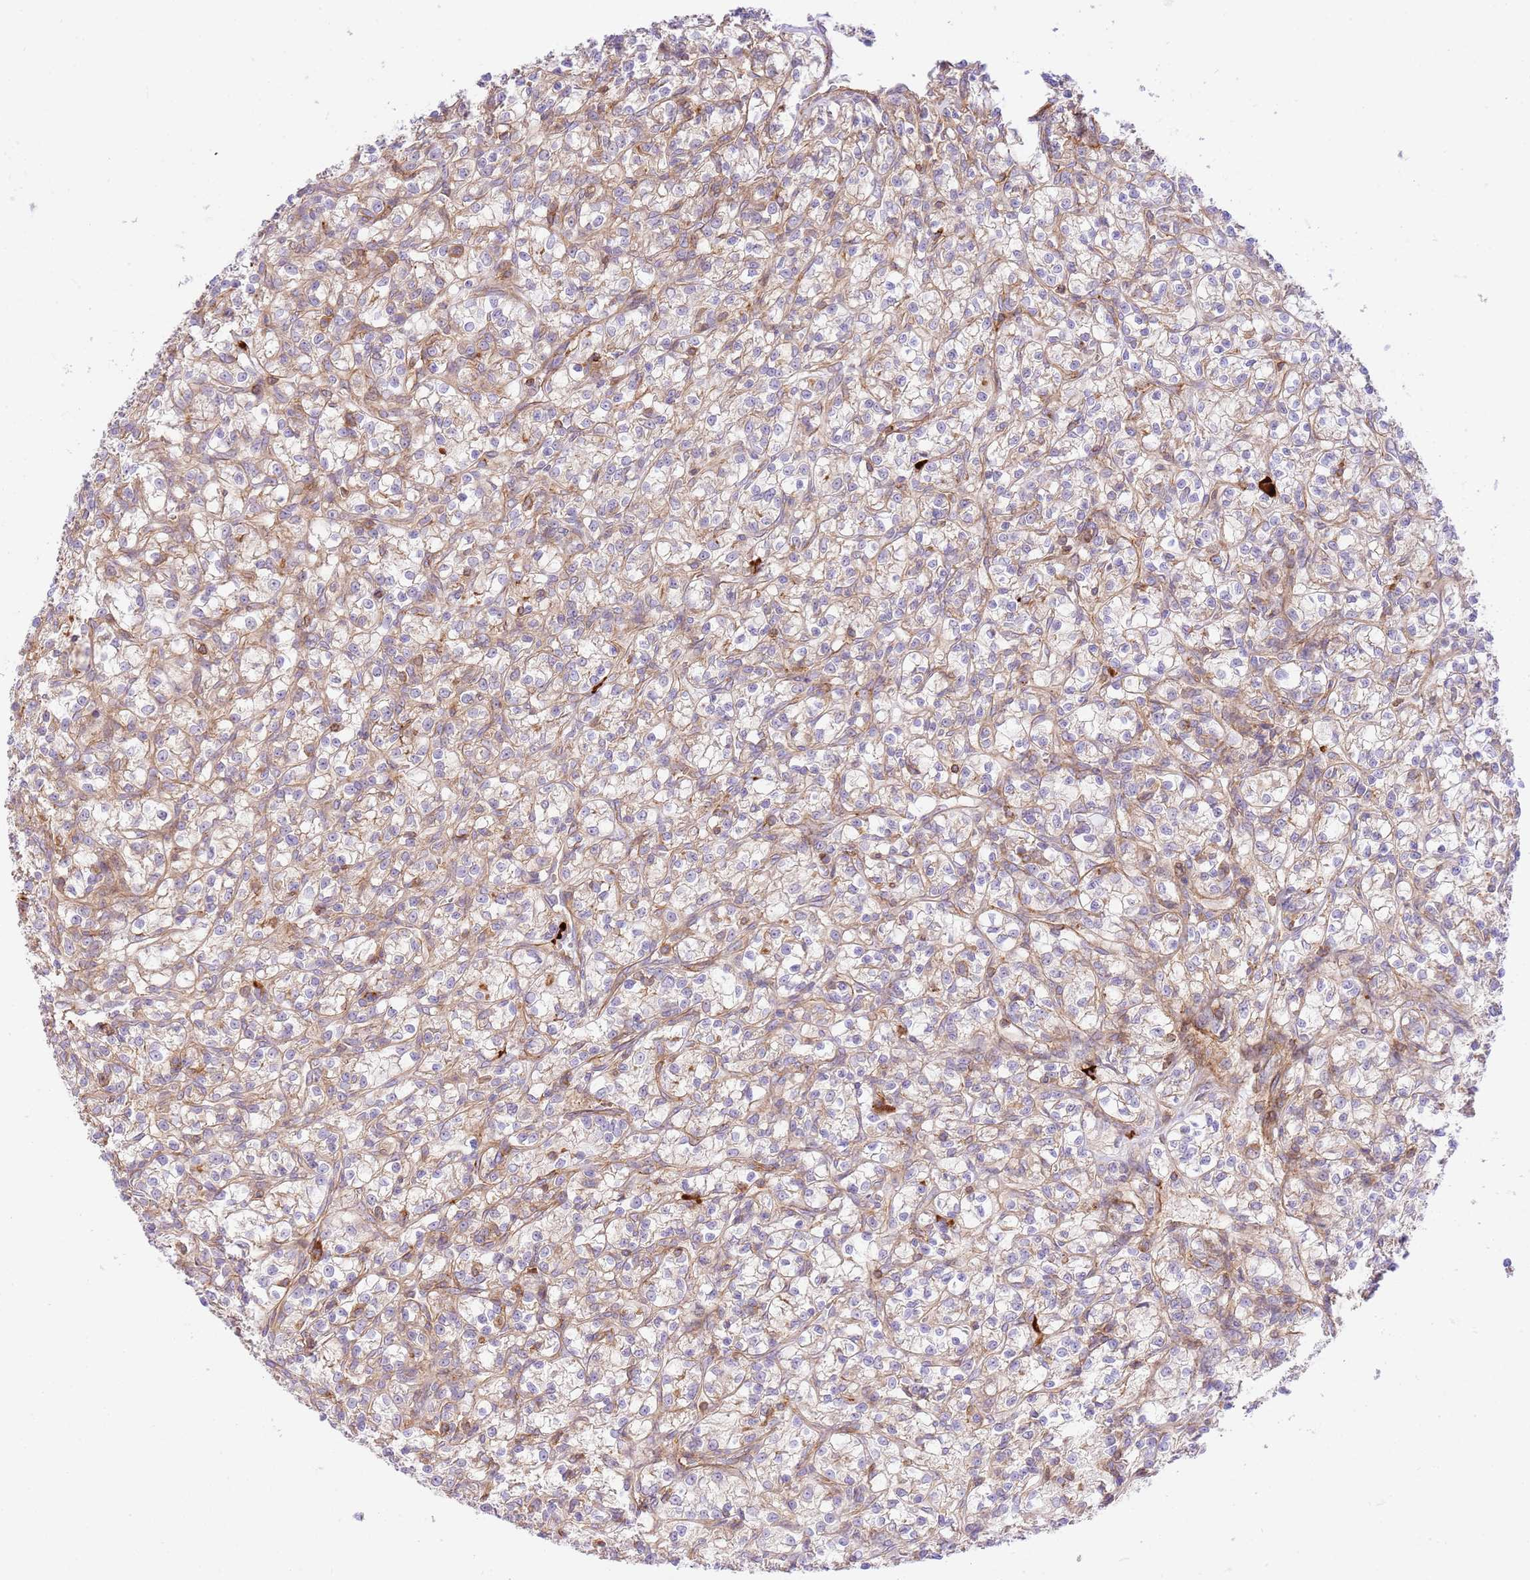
{"staining": {"intensity": "negative", "quantity": "none", "location": "none"}, "tissue": "renal cancer", "cell_type": "Tumor cells", "image_type": "cancer", "snomed": [{"axis": "morphology", "description": "Adenocarcinoma, NOS"}, {"axis": "topography", "description": "Kidney"}], "caption": "This is an immunohistochemistry (IHC) histopathology image of human adenocarcinoma (renal). There is no positivity in tumor cells.", "gene": "EFCAB8", "patient": {"sex": "female", "age": 59}}